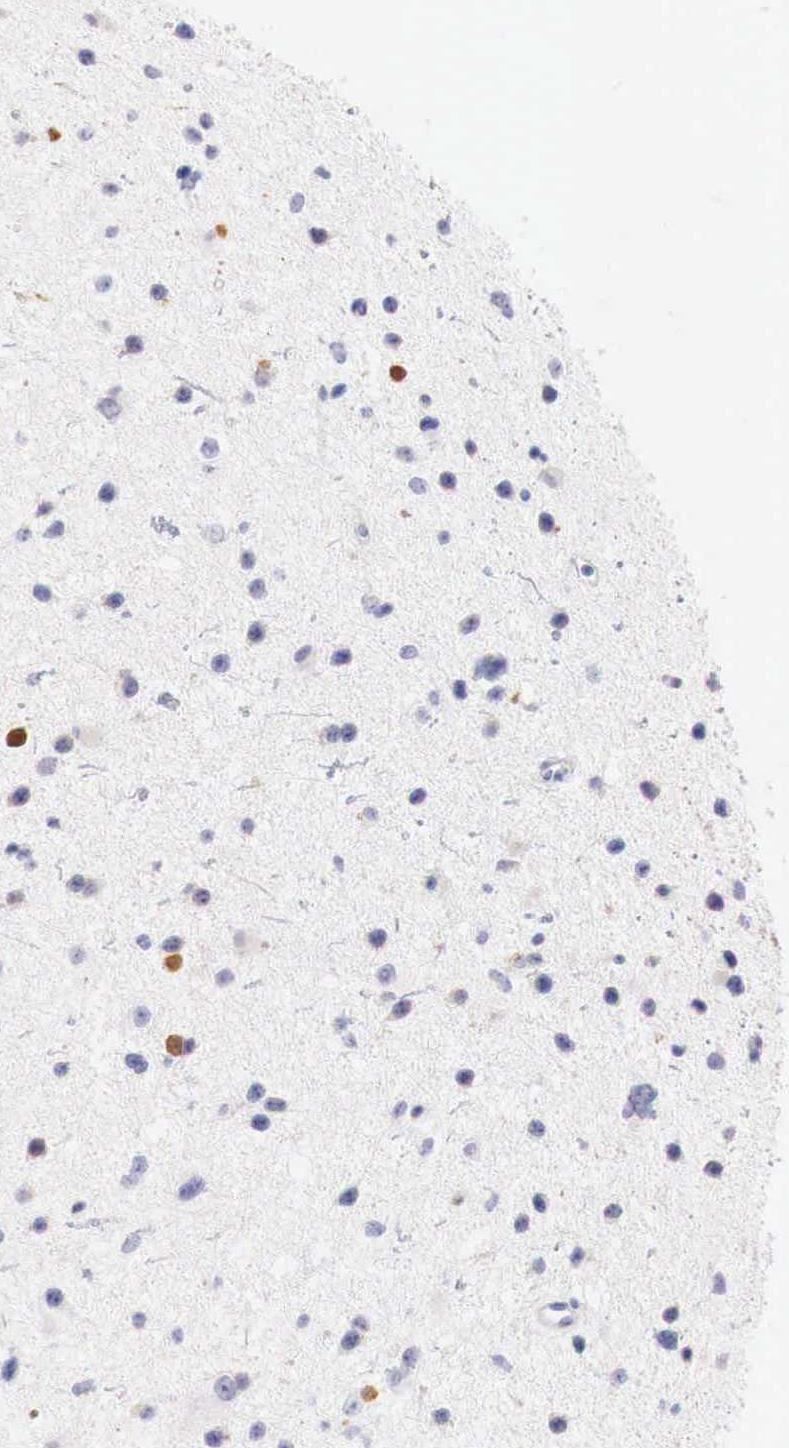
{"staining": {"intensity": "strong", "quantity": "<25%", "location": "cytoplasmic/membranous,nuclear"}, "tissue": "glioma", "cell_type": "Tumor cells", "image_type": "cancer", "snomed": [{"axis": "morphology", "description": "Glioma, malignant, Low grade"}, {"axis": "topography", "description": "Brain"}], "caption": "This histopathology image demonstrates IHC staining of human malignant glioma (low-grade), with medium strong cytoplasmic/membranous and nuclear staining in about <25% of tumor cells.", "gene": "ITIH6", "patient": {"sex": "female", "age": 46}}